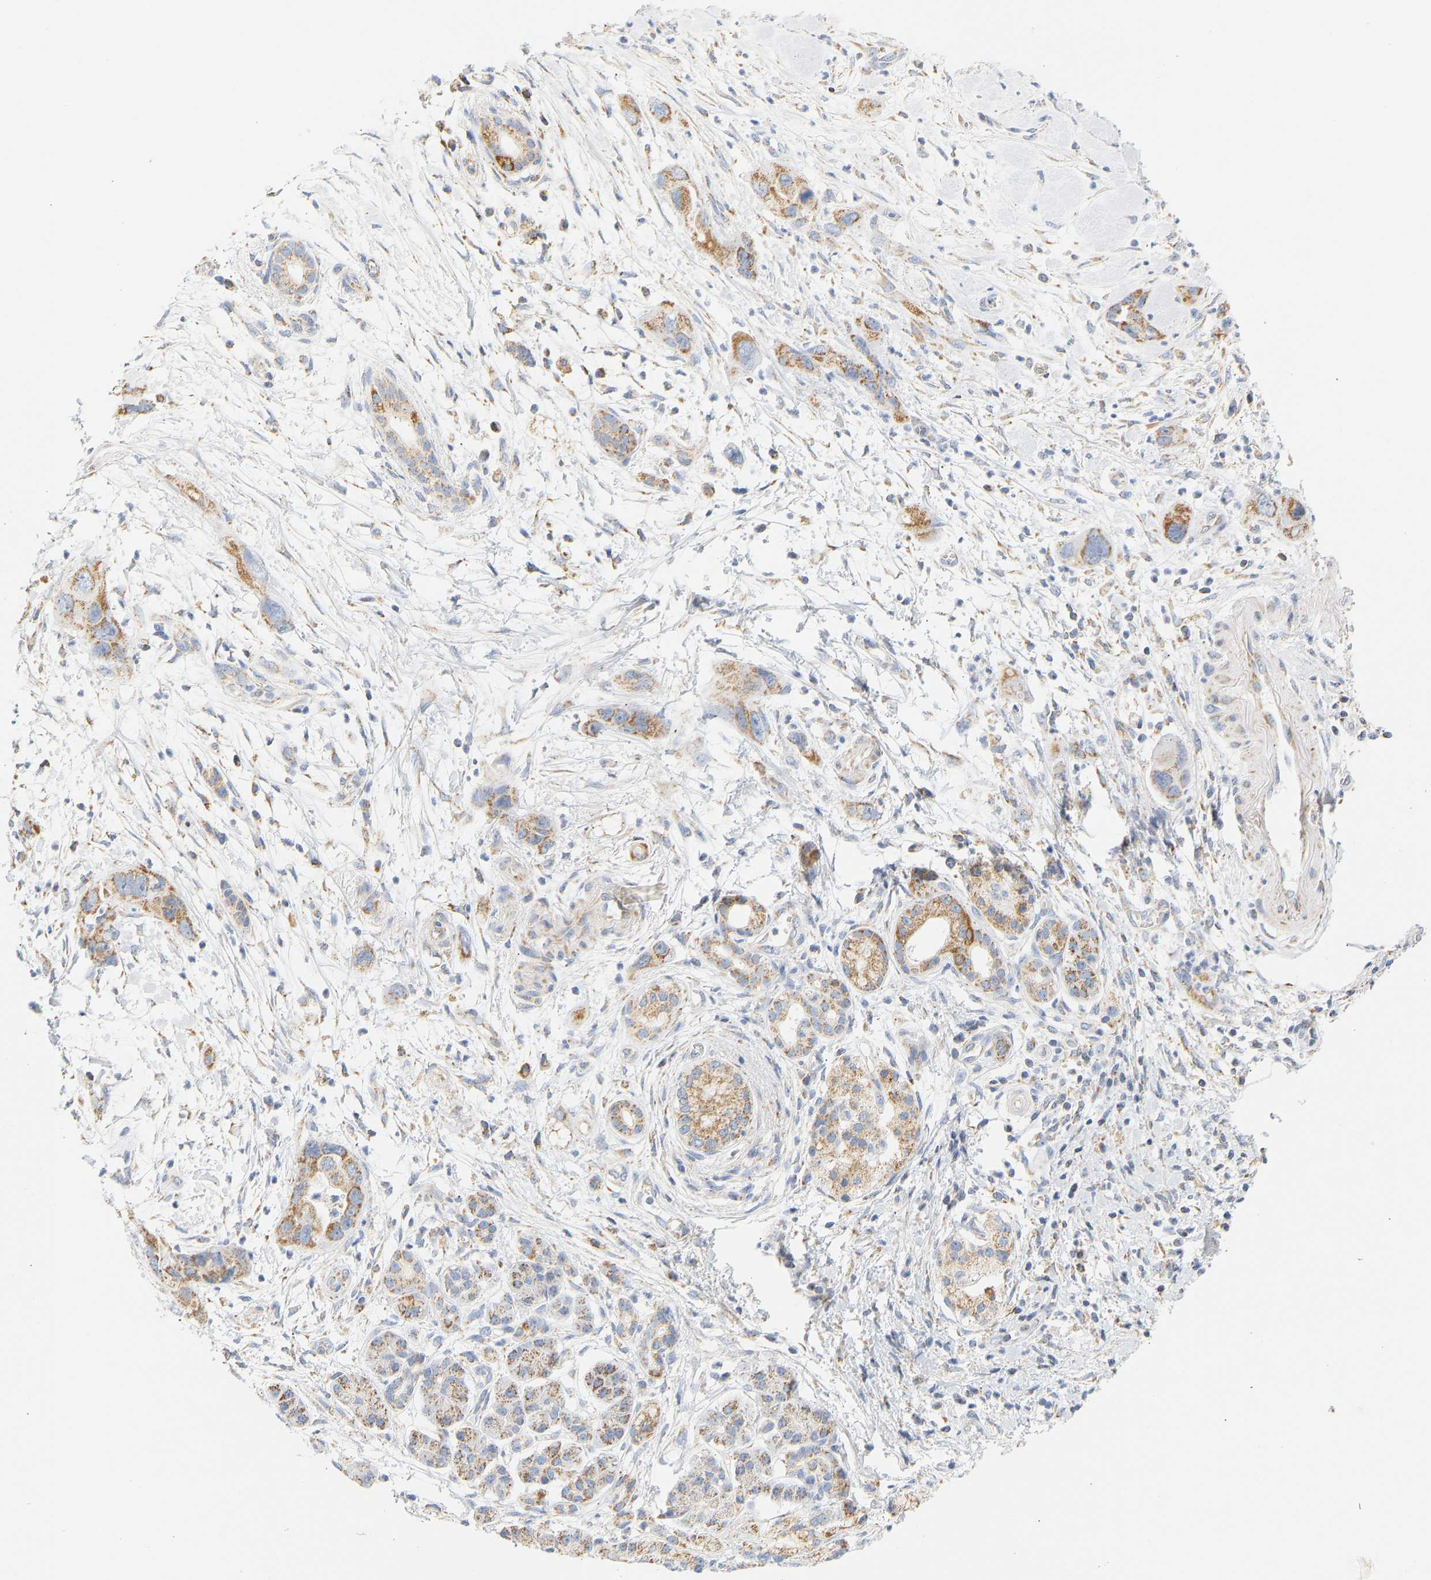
{"staining": {"intensity": "moderate", "quantity": ">75%", "location": "cytoplasmic/membranous"}, "tissue": "pancreatic cancer", "cell_type": "Tumor cells", "image_type": "cancer", "snomed": [{"axis": "morphology", "description": "Adenocarcinoma, NOS"}, {"axis": "topography", "description": "Pancreas"}], "caption": "Pancreatic adenocarcinoma was stained to show a protein in brown. There is medium levels of moderate cytoplasmic/membranous staining in about >75% of tumor cells.", "gene": "GRPEL2", "patient": {"sex": "female", "age": 70}}